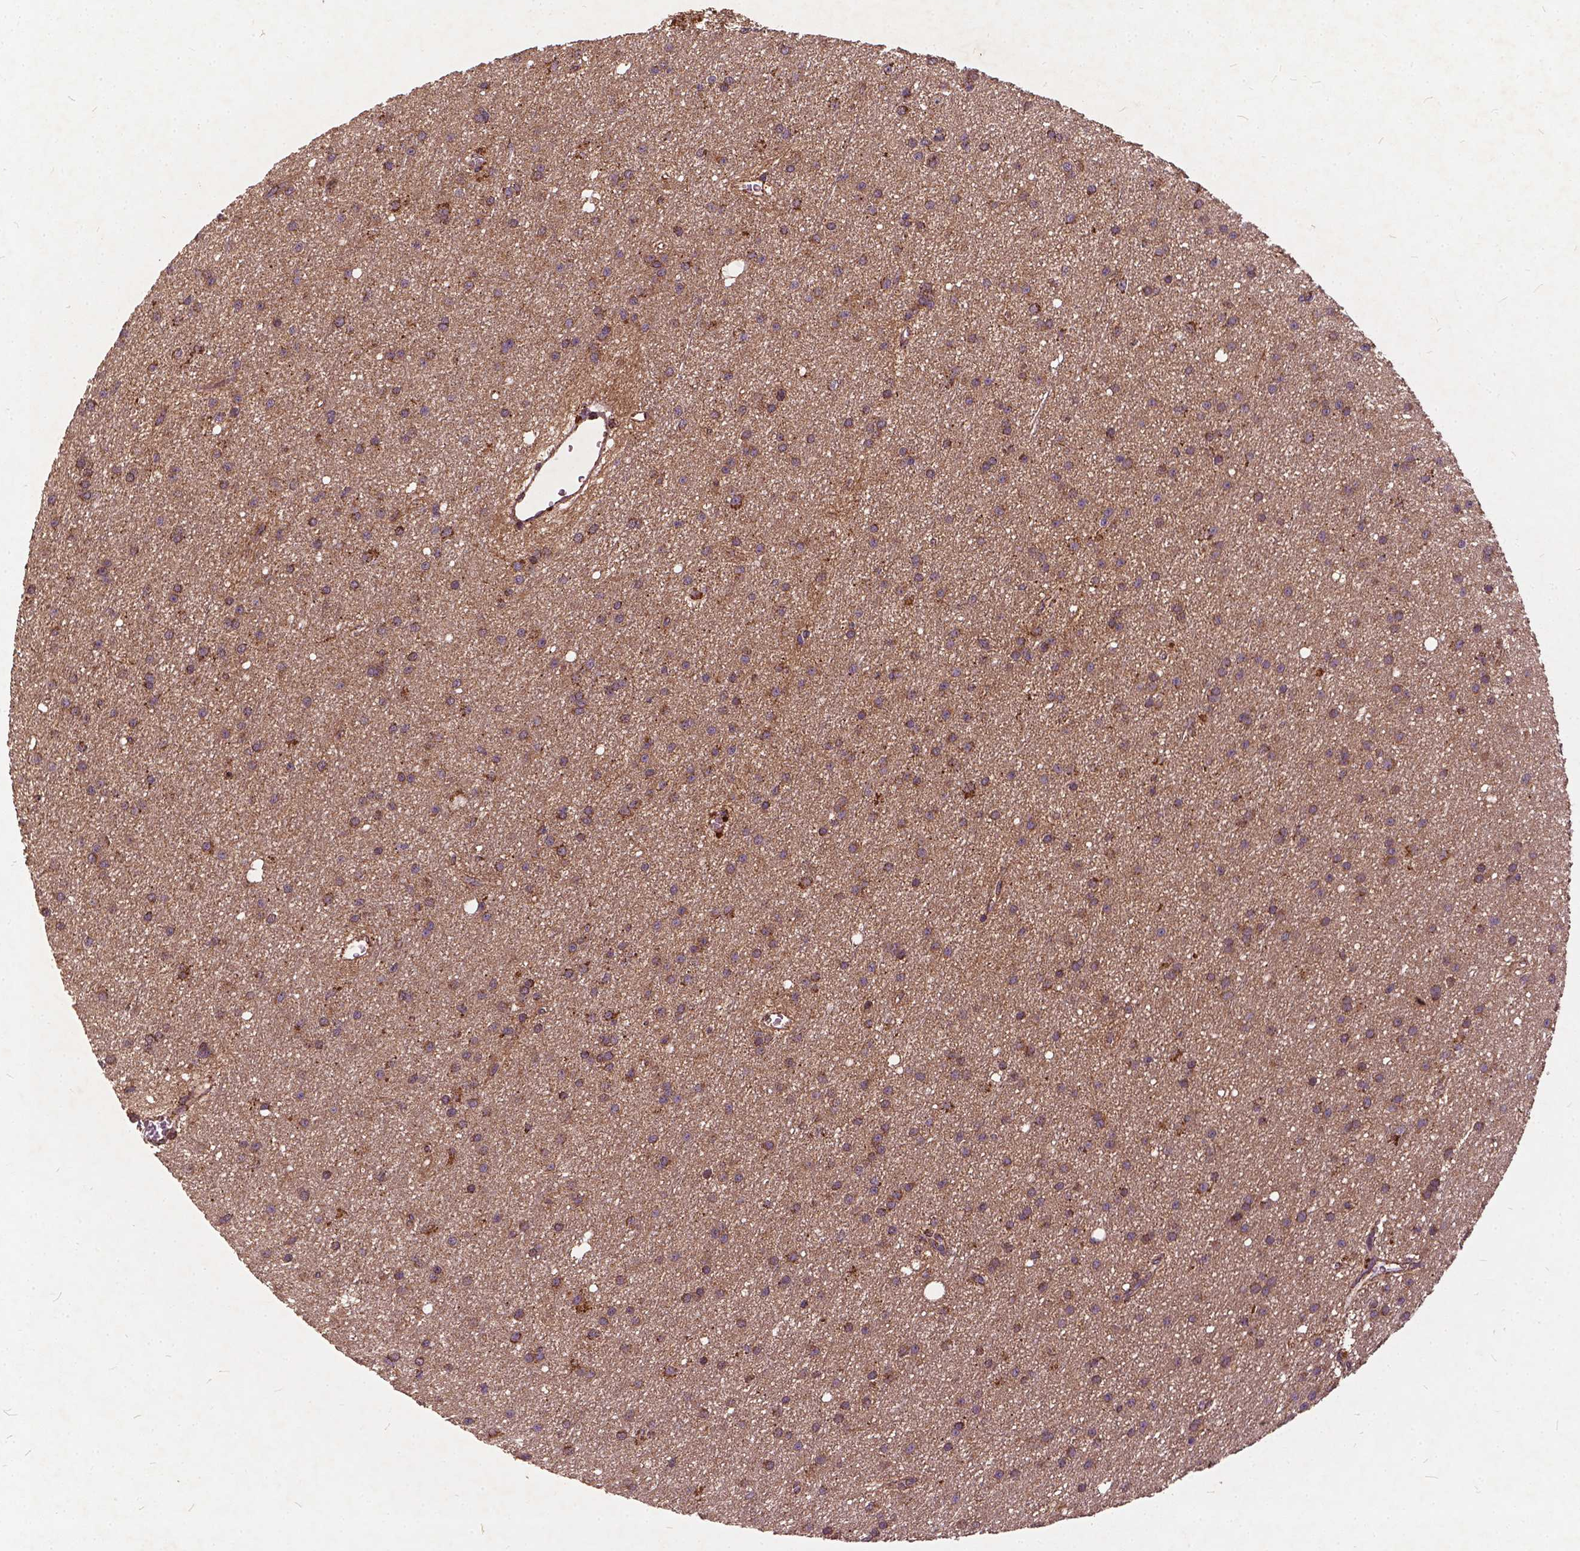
{"staining": {"intensity": "moderate", "quantity": ">75%", "location": "cytoplasmic/membranous"}, "tissue": "glioma", "cell_type": "Tumor cells", "image_type": "cancer", "snomed": [{"axis": "morphology", "description": "Glioma, malignant, Low grade"}, {"axis": "topography", "description": "Brain"}], "caption": "A histopathology image of human low-grade glioma (malignant) stained for a protein demonstrates moderate cytoplasmic/membranous brown staining in tumor cells. (DAB IHC, brown staining for protein, blue staining for nuclei).", "gene": "UBXN2A", "patient": {"sex": "male", "age": 27}}